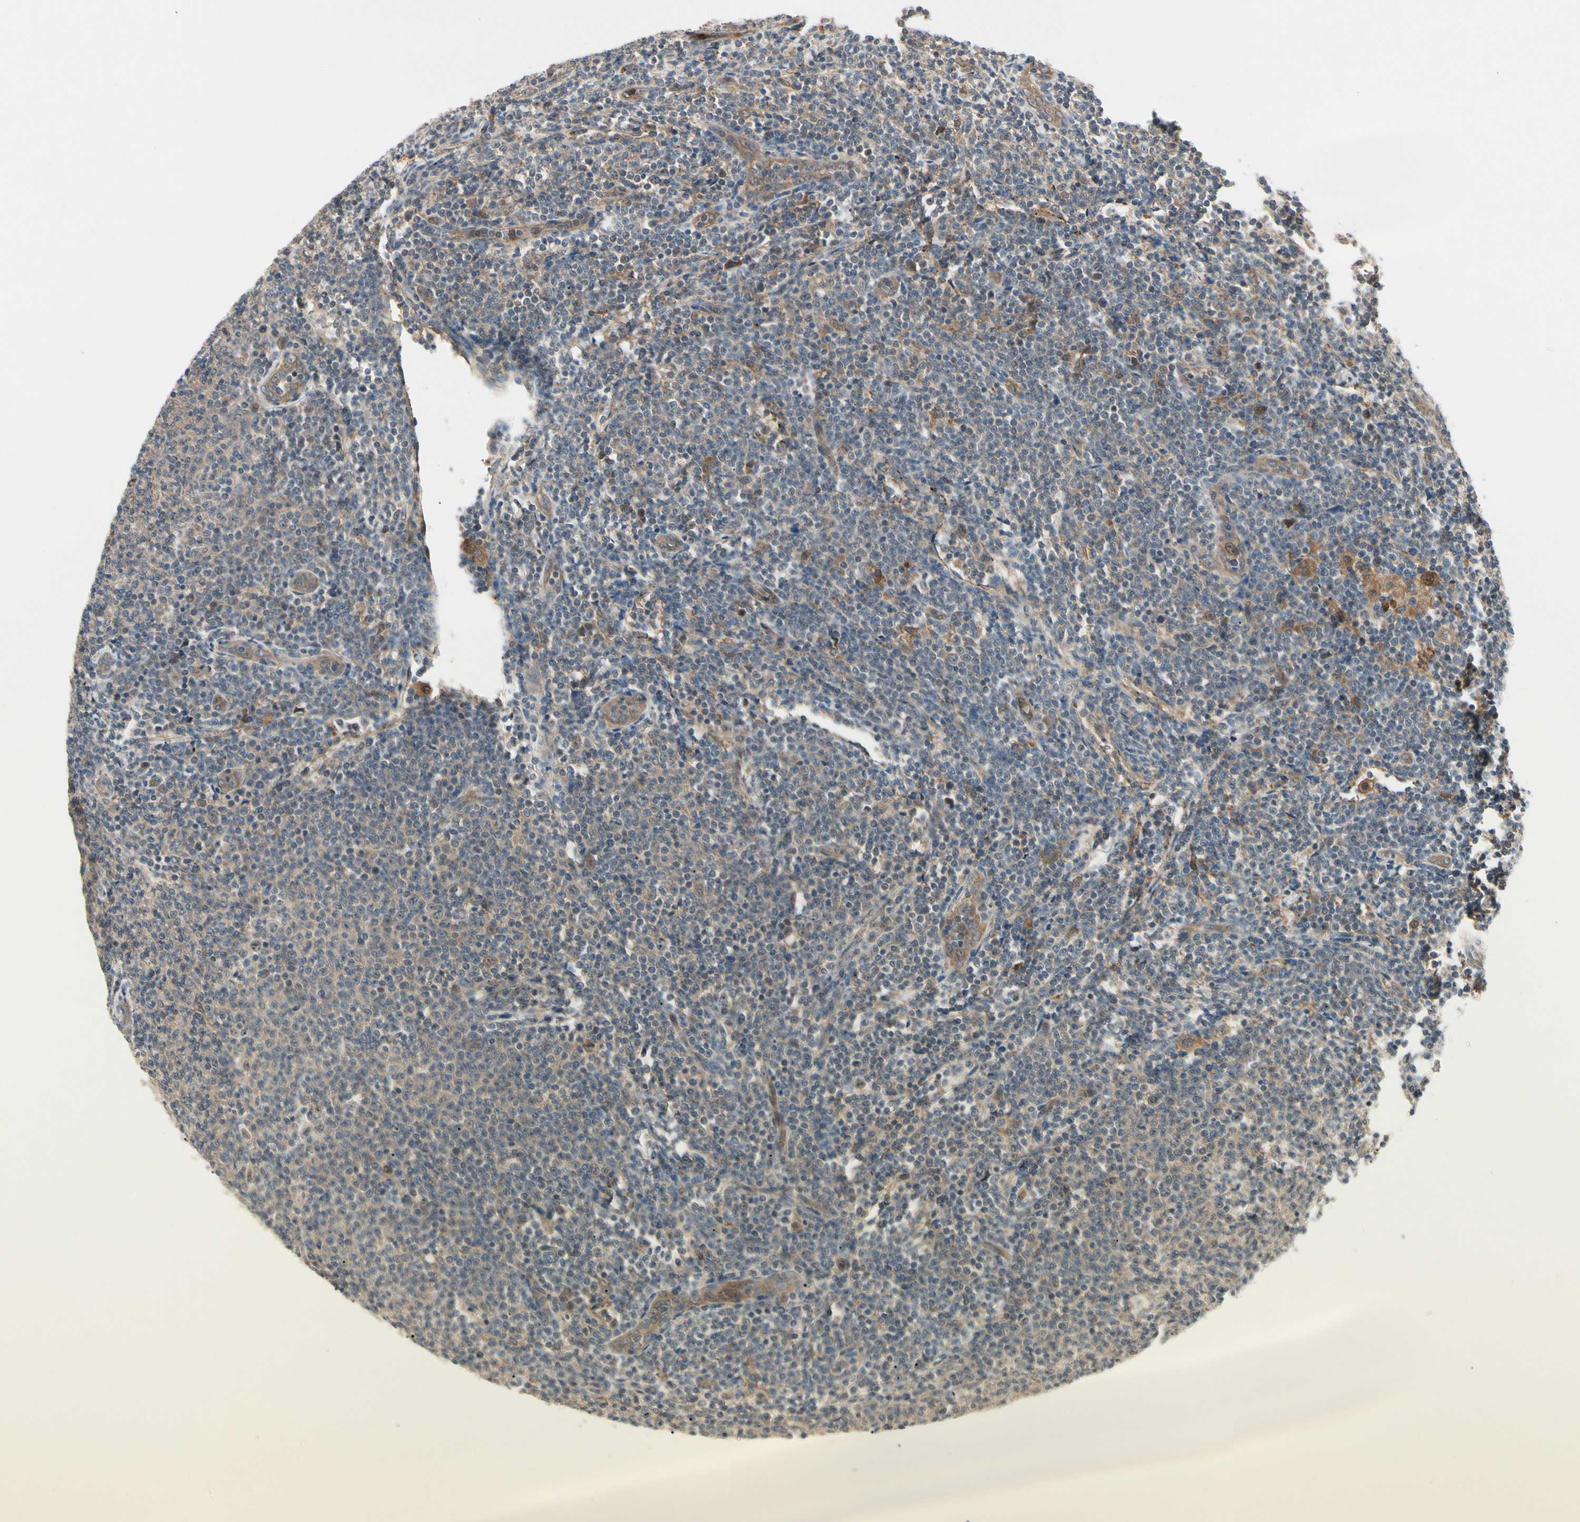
{"staining": {"intensity": "weak", "quantity": "25%-75%", "location": "cytoplasmic/membranous"}, "tissue": "lymphoma", "cell_type": "Tumor cells", "image_type": "cancer", "snomed": [{"axis": "morphology", "description": "Malignant lymphoma, non-Hodgkin's type, Low grade"}, {"axis": "topography", "description": "Lymph node"}], "caption": "The immunohistochemical stain highlights weak cytoplasmic/membranous staining in tumor cells of malignant lymphoma, non-Hodgkin's type (low-grade) tissue.", "gene": "RNF14", "patient": {"sex": "male", "age": 66}}